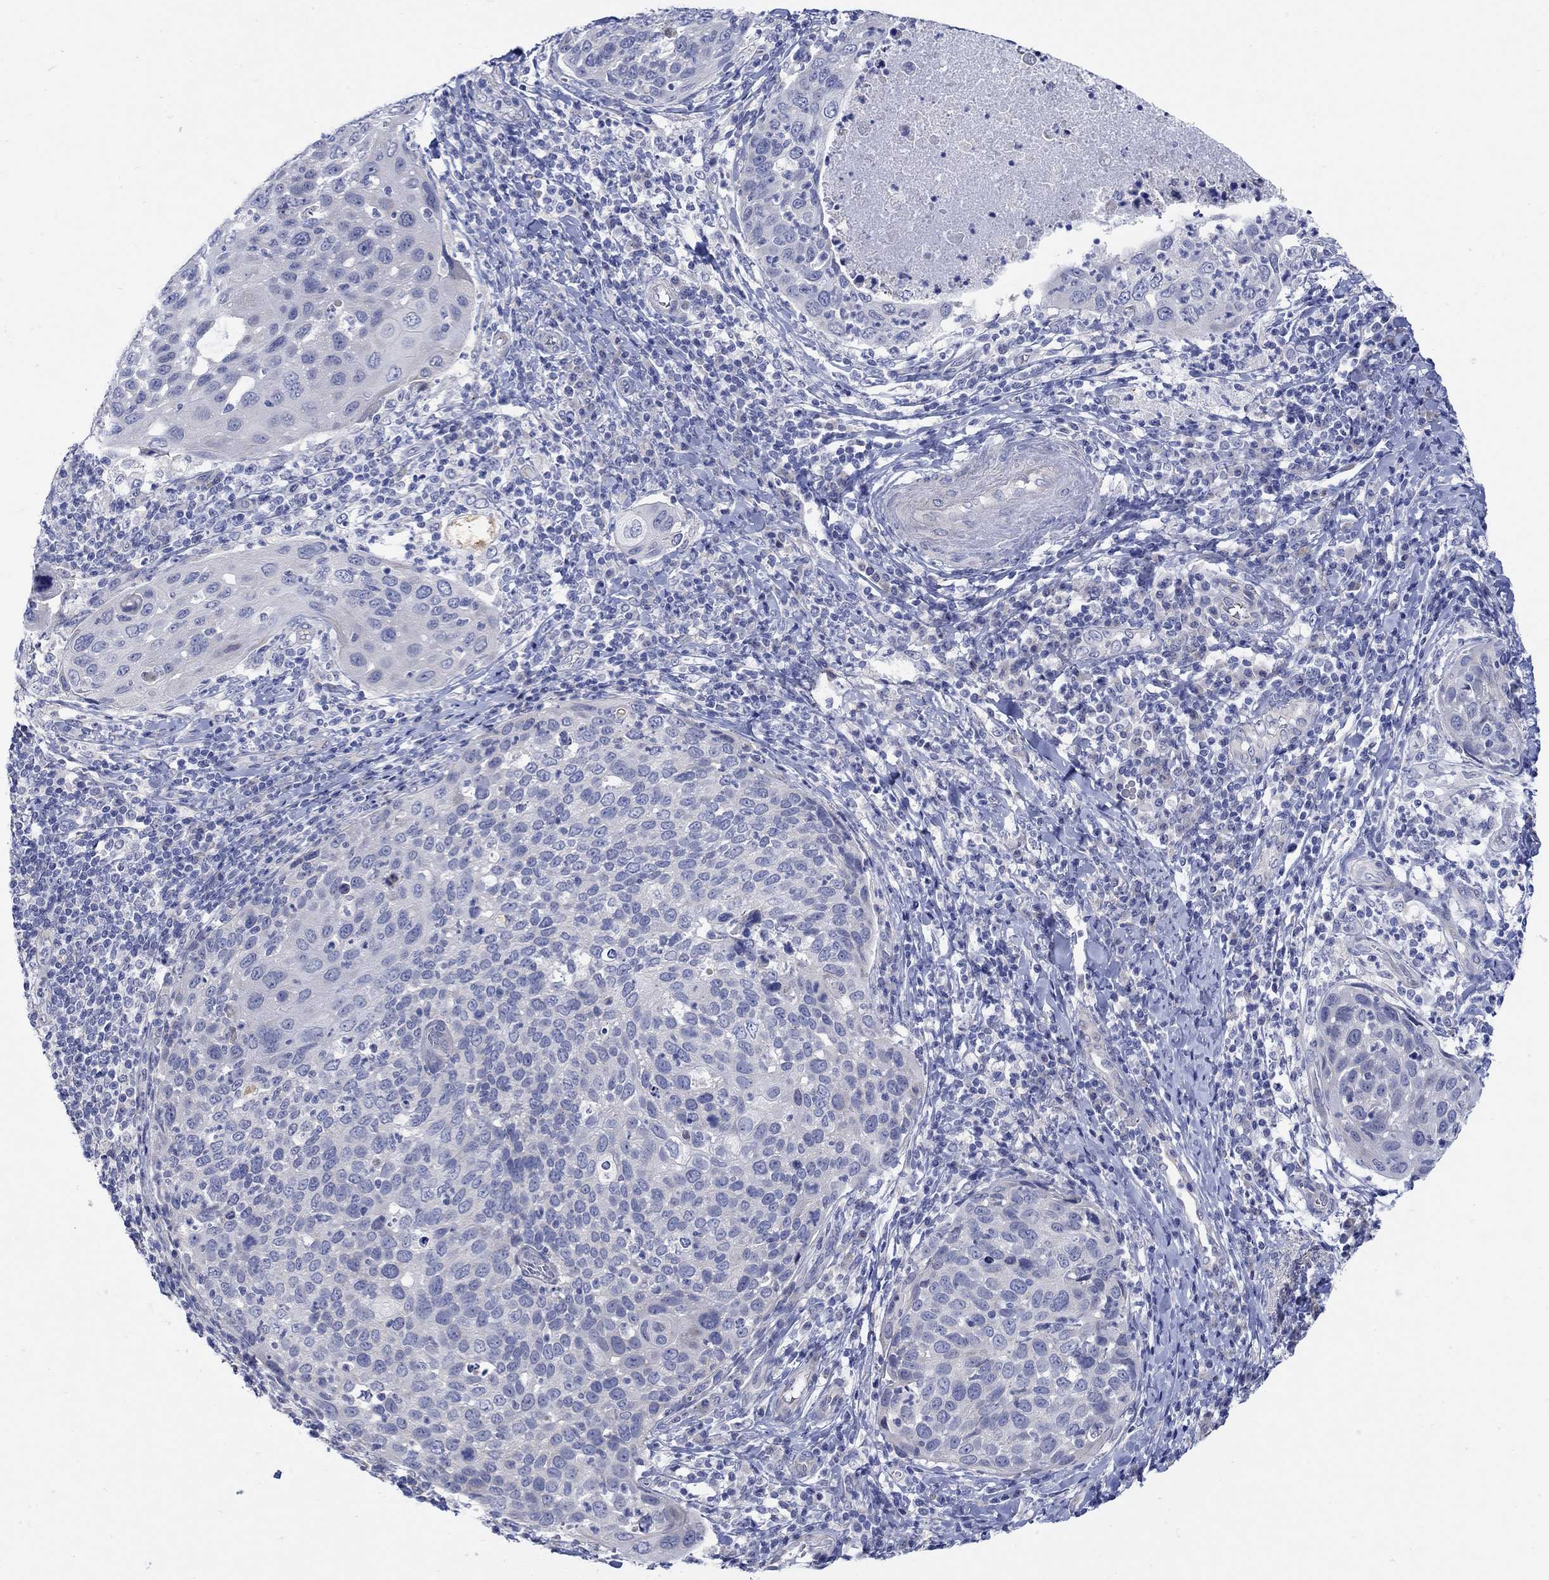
{"staining": {"intensity": "negative", "quantity": "none", "location": "none"}, "tissue": "cervical cancer", "cell_type": "Tumor cells", "image_type": "cancer", "snomed": [{"axis": "morphology", "description": "Squamous cell carcinoma, NOS"}, {"axis": "topography", "description": "Cervix"}], "caption": "The image exhibits no significant positivity in tumor cells of cervical cancer.", "gene": "KRT222", "patient": {"sex": "female", "age": 54}}